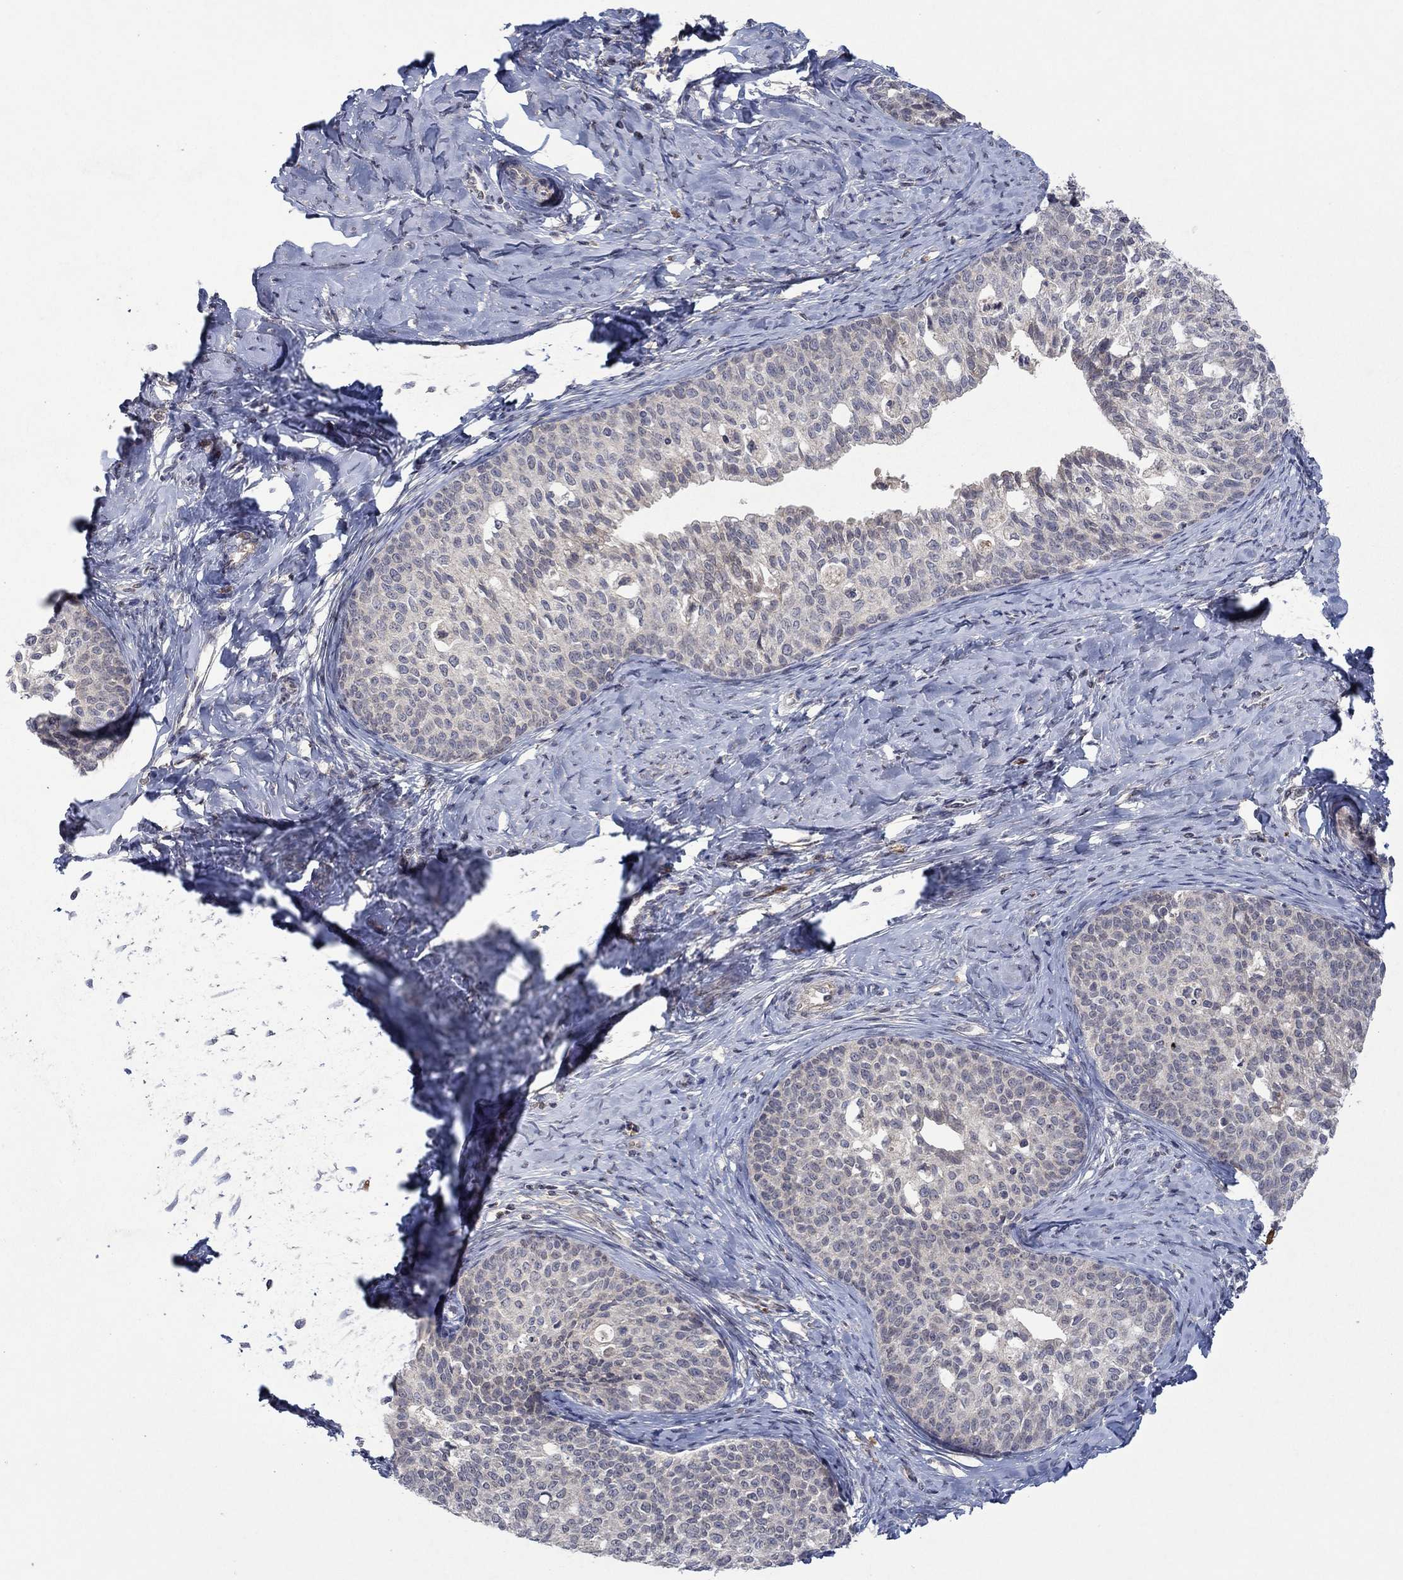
{"staining": {"intensity": "negative", "quantity": "none", "location": "none"}, "tissue": "cervical cancer", "cell_type": "Tumor cells", "image_type": "cancer", "snomed": [{"axis": "morphology", "description": "Squamous cell carcinoma, NOS"}, {"axis": "topography", "description": "Cervix"}], "caption": "The immunohistochemistry image has no significant positivity in tumor cells of cervical squamous cell carcinoma tissue.", "gene": "IL4", "patient": {"sex": "female", "age": 51}}